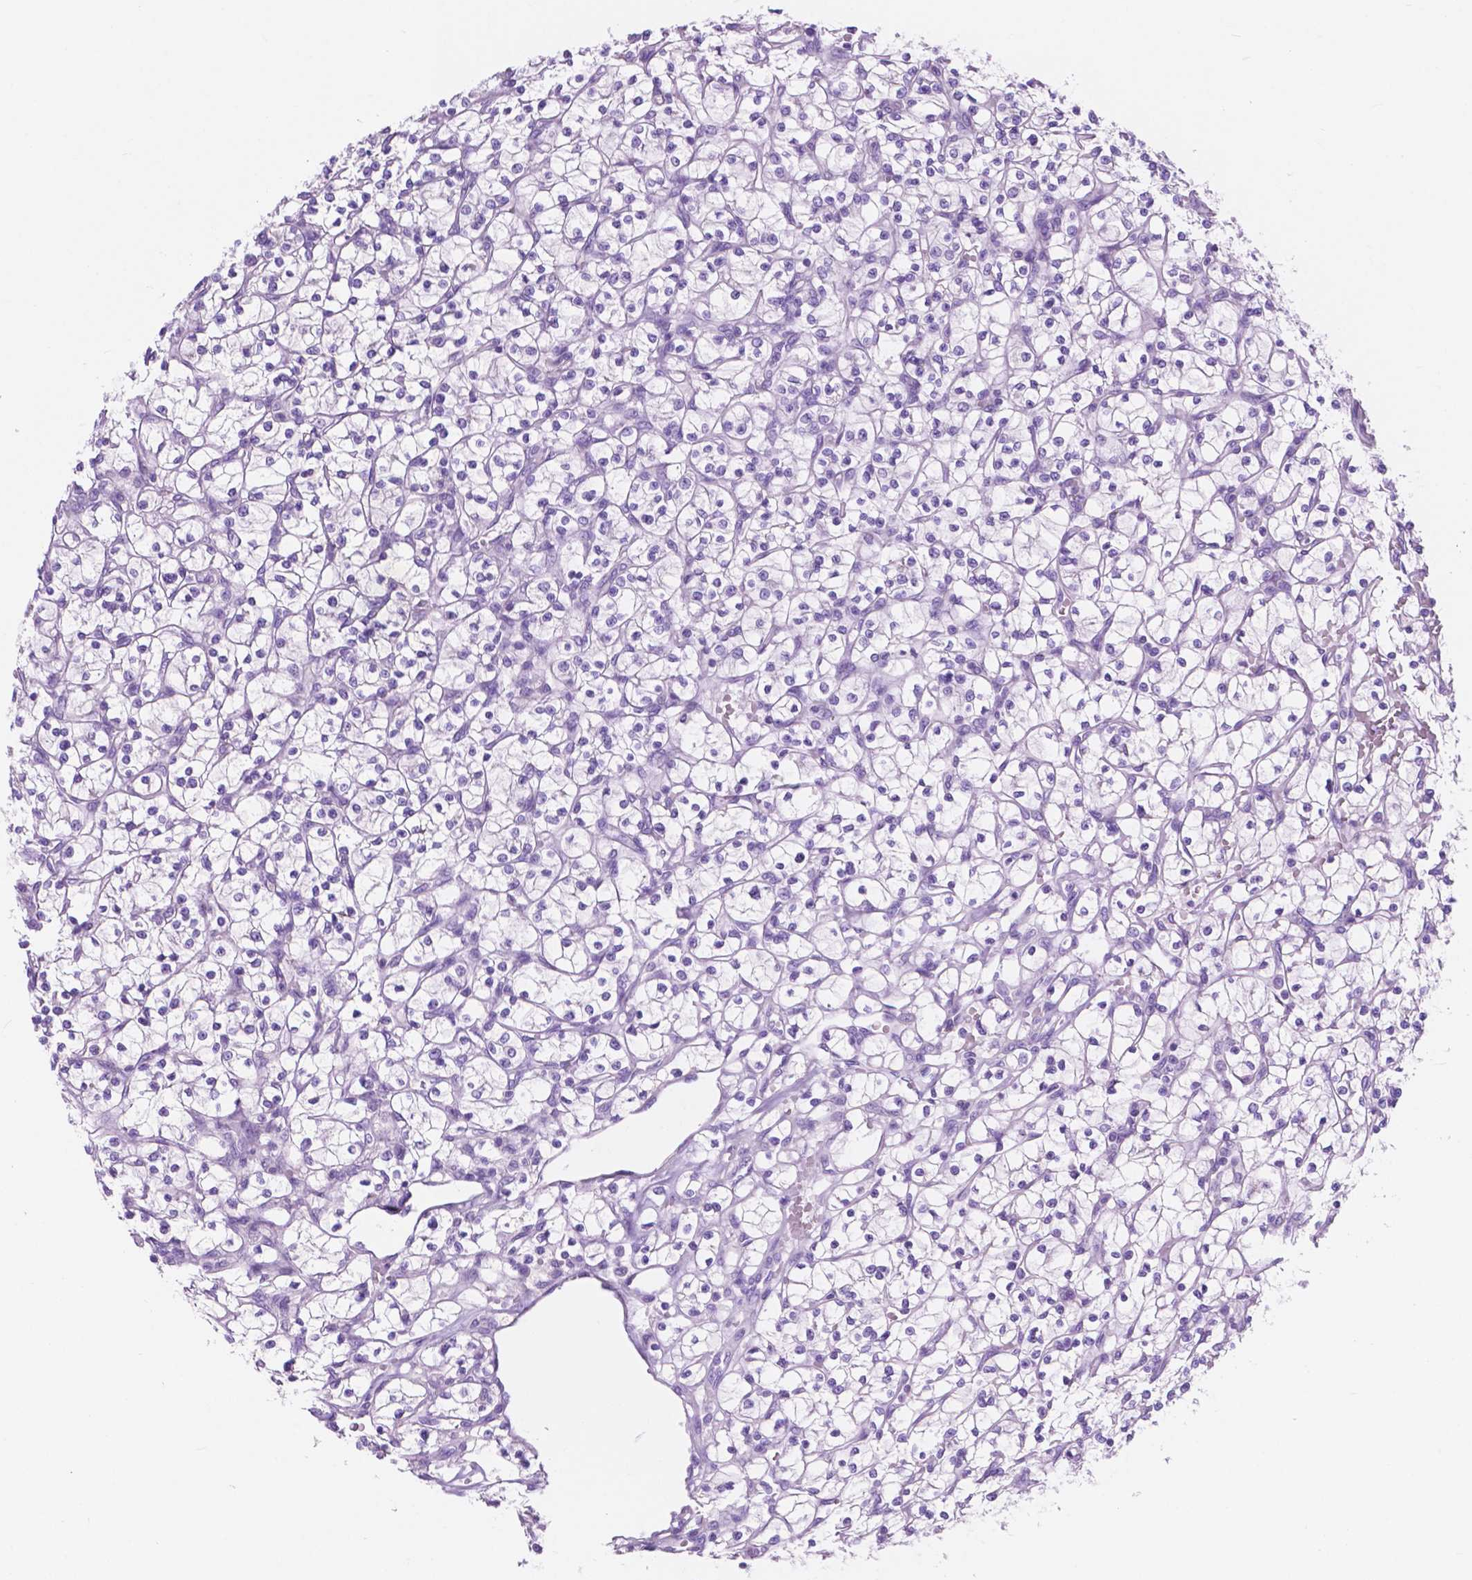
{"staining": {"intensity": "negative", "quantity": "none", "location": "none"}, "tissue": "renal cancer", "cell_type": "Tumor cells", "image_type": "cancer", "snomed": [{"axis": "morphology", "description": "Adenocarcinoma, NOS"}, {"axis": "topography", "description": "Kidney"}], "caption": "This is an IHC photomicrograph of renal adenocarcinoma. There is no expression in tumor cells.", "gene": "IGFN1", "patient": {"sex": "female", "age": 64}}